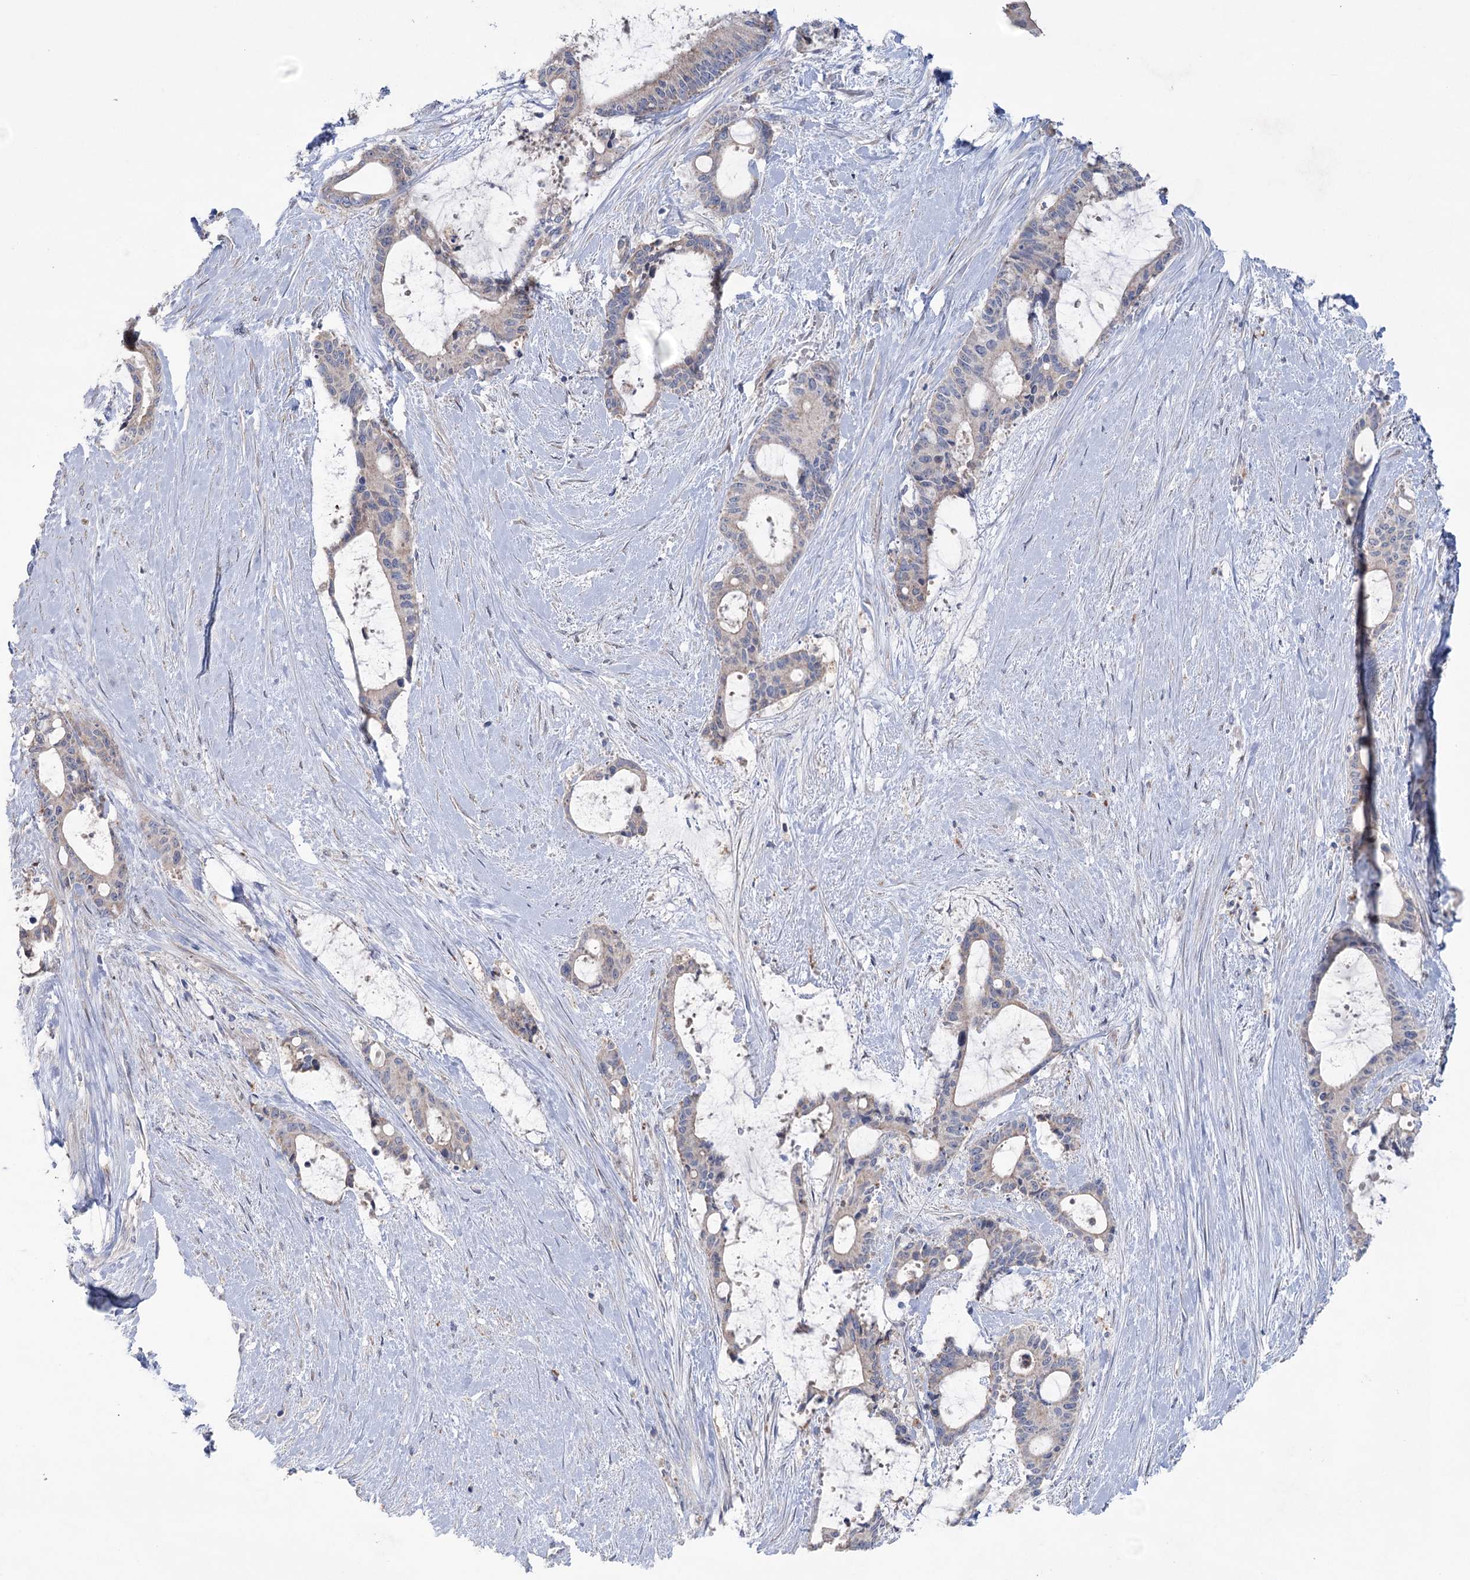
{"staining": {"intensity": "negative", "quantity": "none", "location": "none"}, "tissue": "liver cancer", "cell_type": "Tumor cells", "image_type": "cancer", "snomed": [{"axis": "morphology", "description": "Normal tissue, NOS"}, {"axis": "morphology", "description": "Cholangiocarcinoma"}, {"axis": "topography", "description": "Liver"}, {"axis": "topography", "description": "Peripheral nerve tissue"}], "caption": "Protein analysis of liver cholangiocarcinoma exhibits no significant expression in tumor cells. (DAB immunohistochemistry (IHC) with hematoxylin counter stain).", "gene": "MTCH2", "patient": {"sex": "female", "age": 73}}